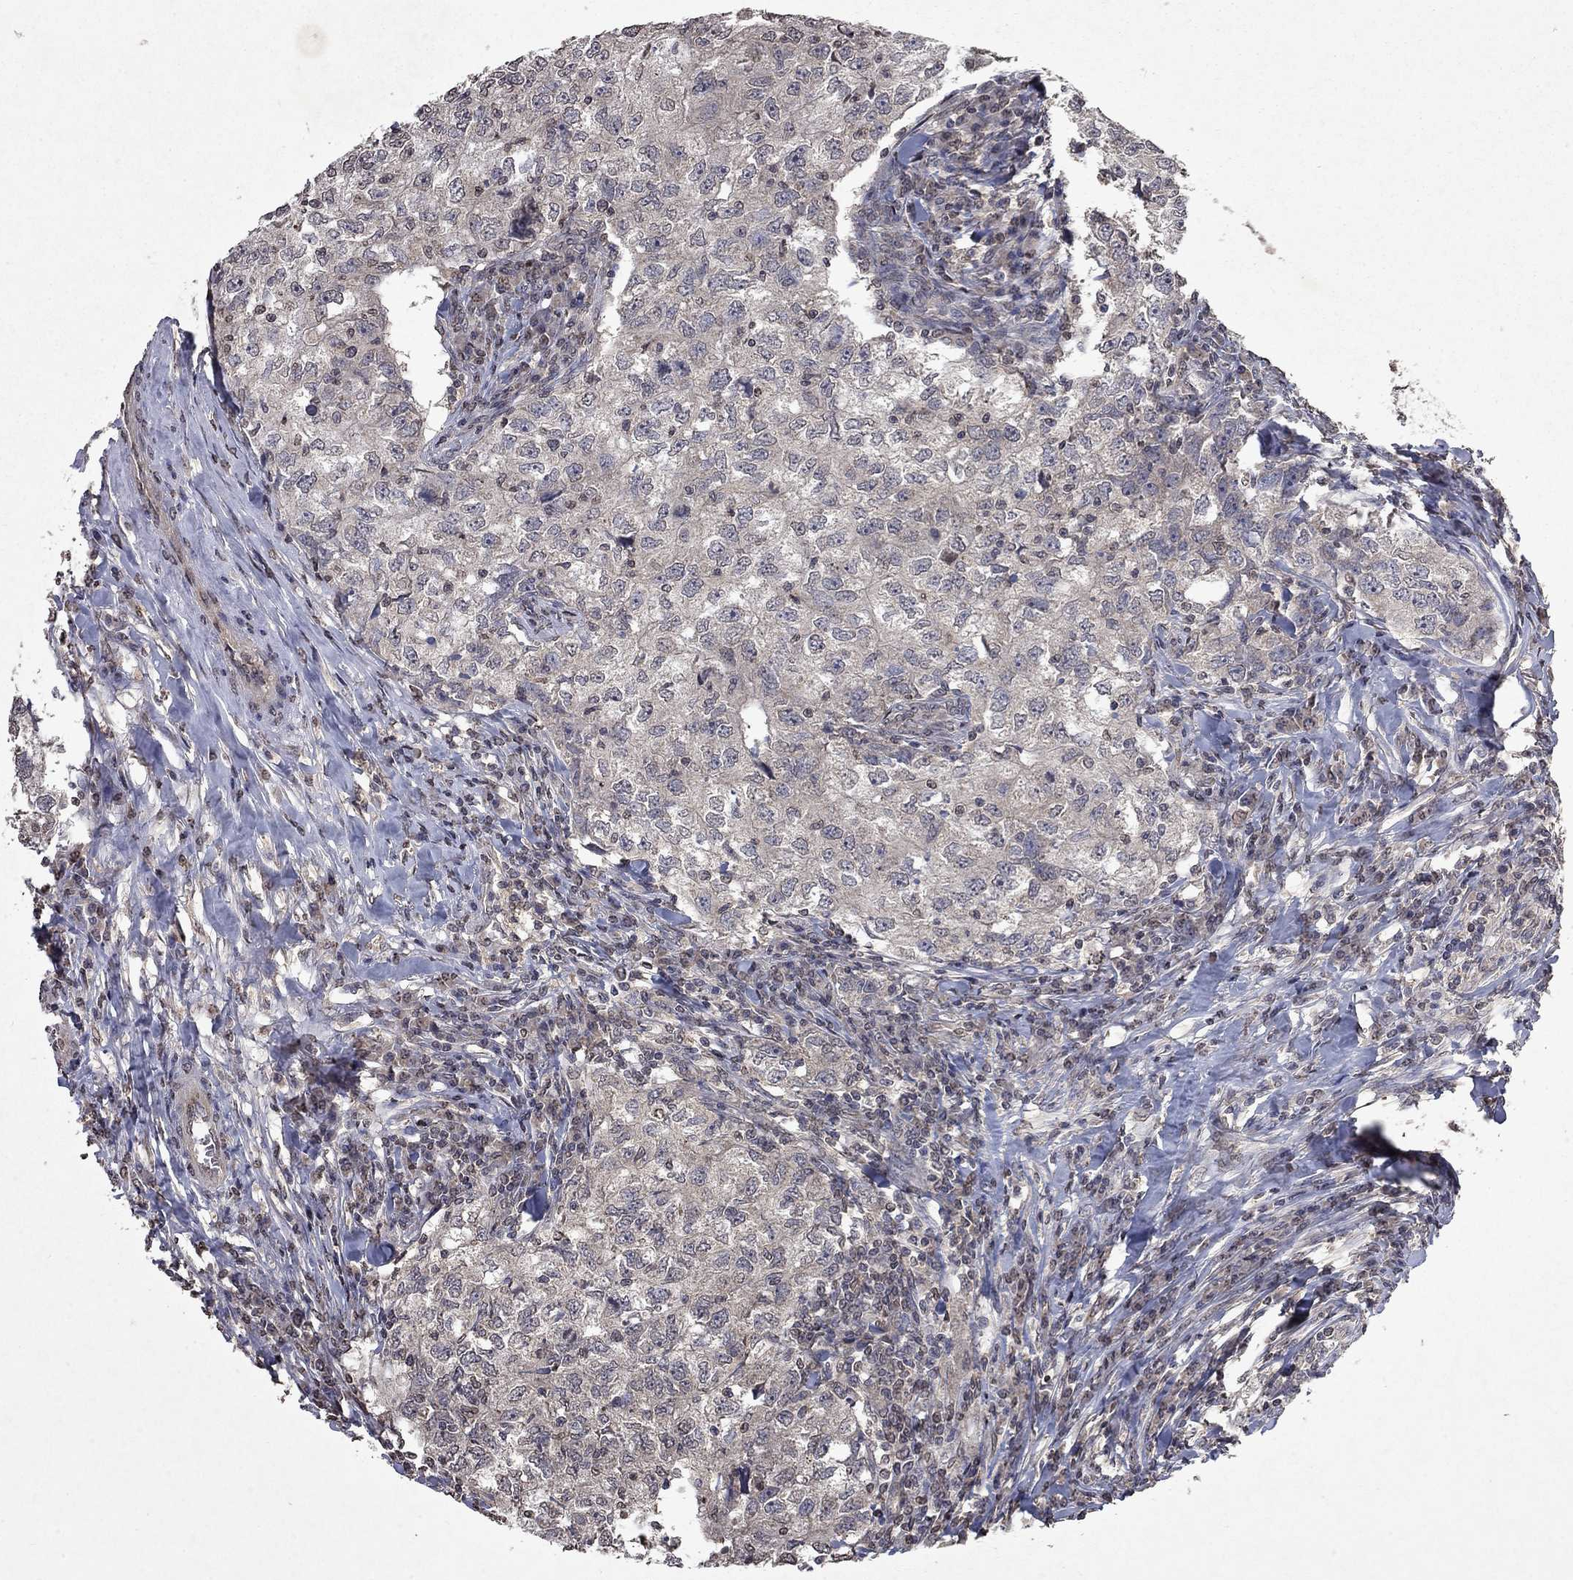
{"staining": {"intensity": "weak", "quantity": "25%-75%", "location": "cytoplasmic/membranous"}, "tissue": "breast cancer", "cell_type": "Tumor cells", "image_type": "cancer", "snomed": [{"axis": "morphology", "description": "Duct carcinoma"}, {"axis": "topography", "description": "Breast"}], "caption": "A brown stain highlights weak cytoplasmic/membranous positivity of a protein in human breast infiltrating ductal carcinoma tumor cells.", "gene": "TTC38", "patient": {"sex": "female", "age": 30}}